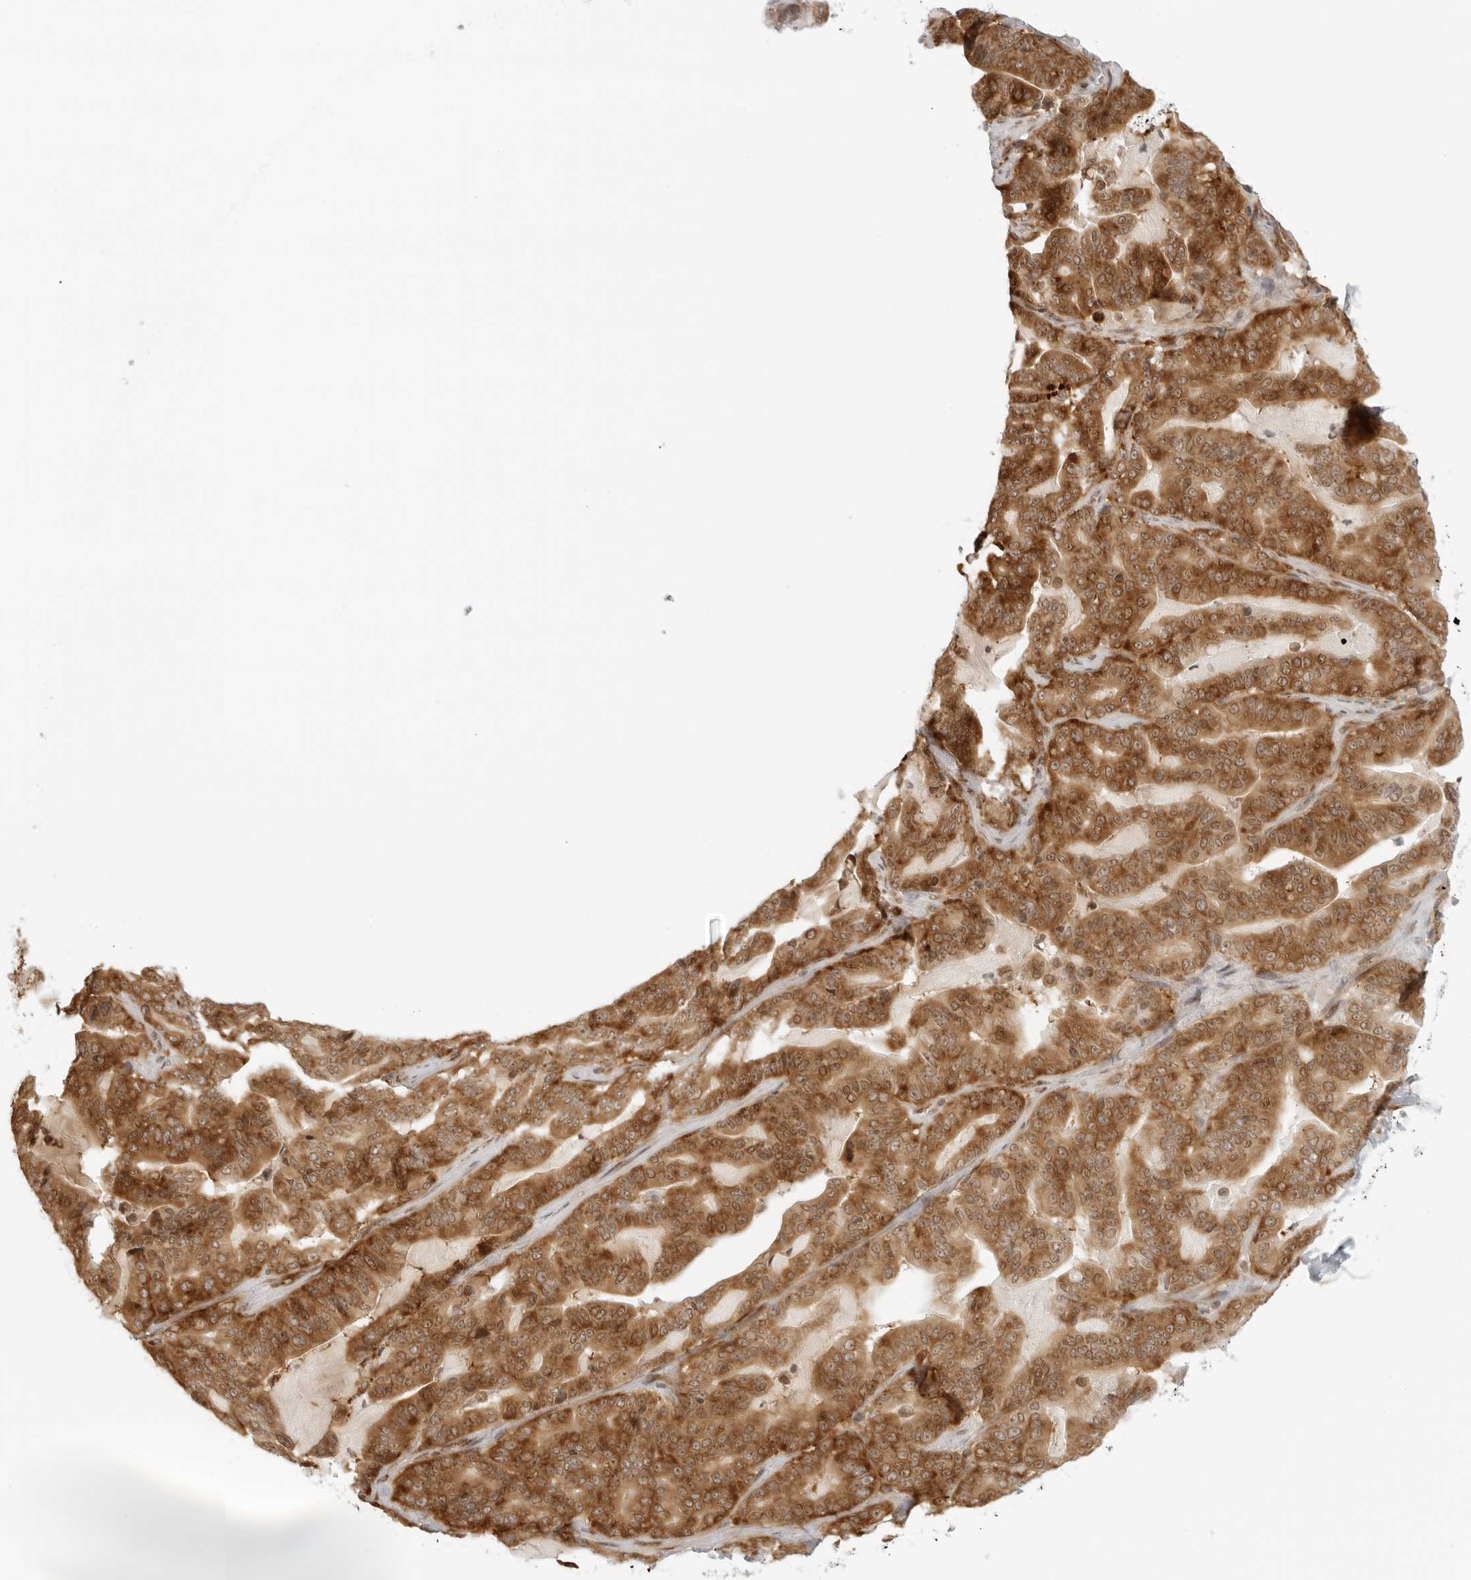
{"staining": {"intensity": "moderate", "quantity": ">75%", "location": "cytoplasmic/membranous,nuclear"}, "tissue": "pancreatic cancer", "cell_type": "Tumor cells", "image_type": "cancer", "snomed": [{"axis": "morphology", "description": "Adenocarcinoma, NOS"}, {"axis": "topography", "description": "Pancreas"}], "caption": "Pancreatic adenocarcinoma was stained to show a protein in brown. There is medium levels of moderate cytoplasmic/membranous and nuclear staining in about >75% of tumor cells.", "gene": "EIF4G1", "patient": {"sex": "male", "age": 63}}